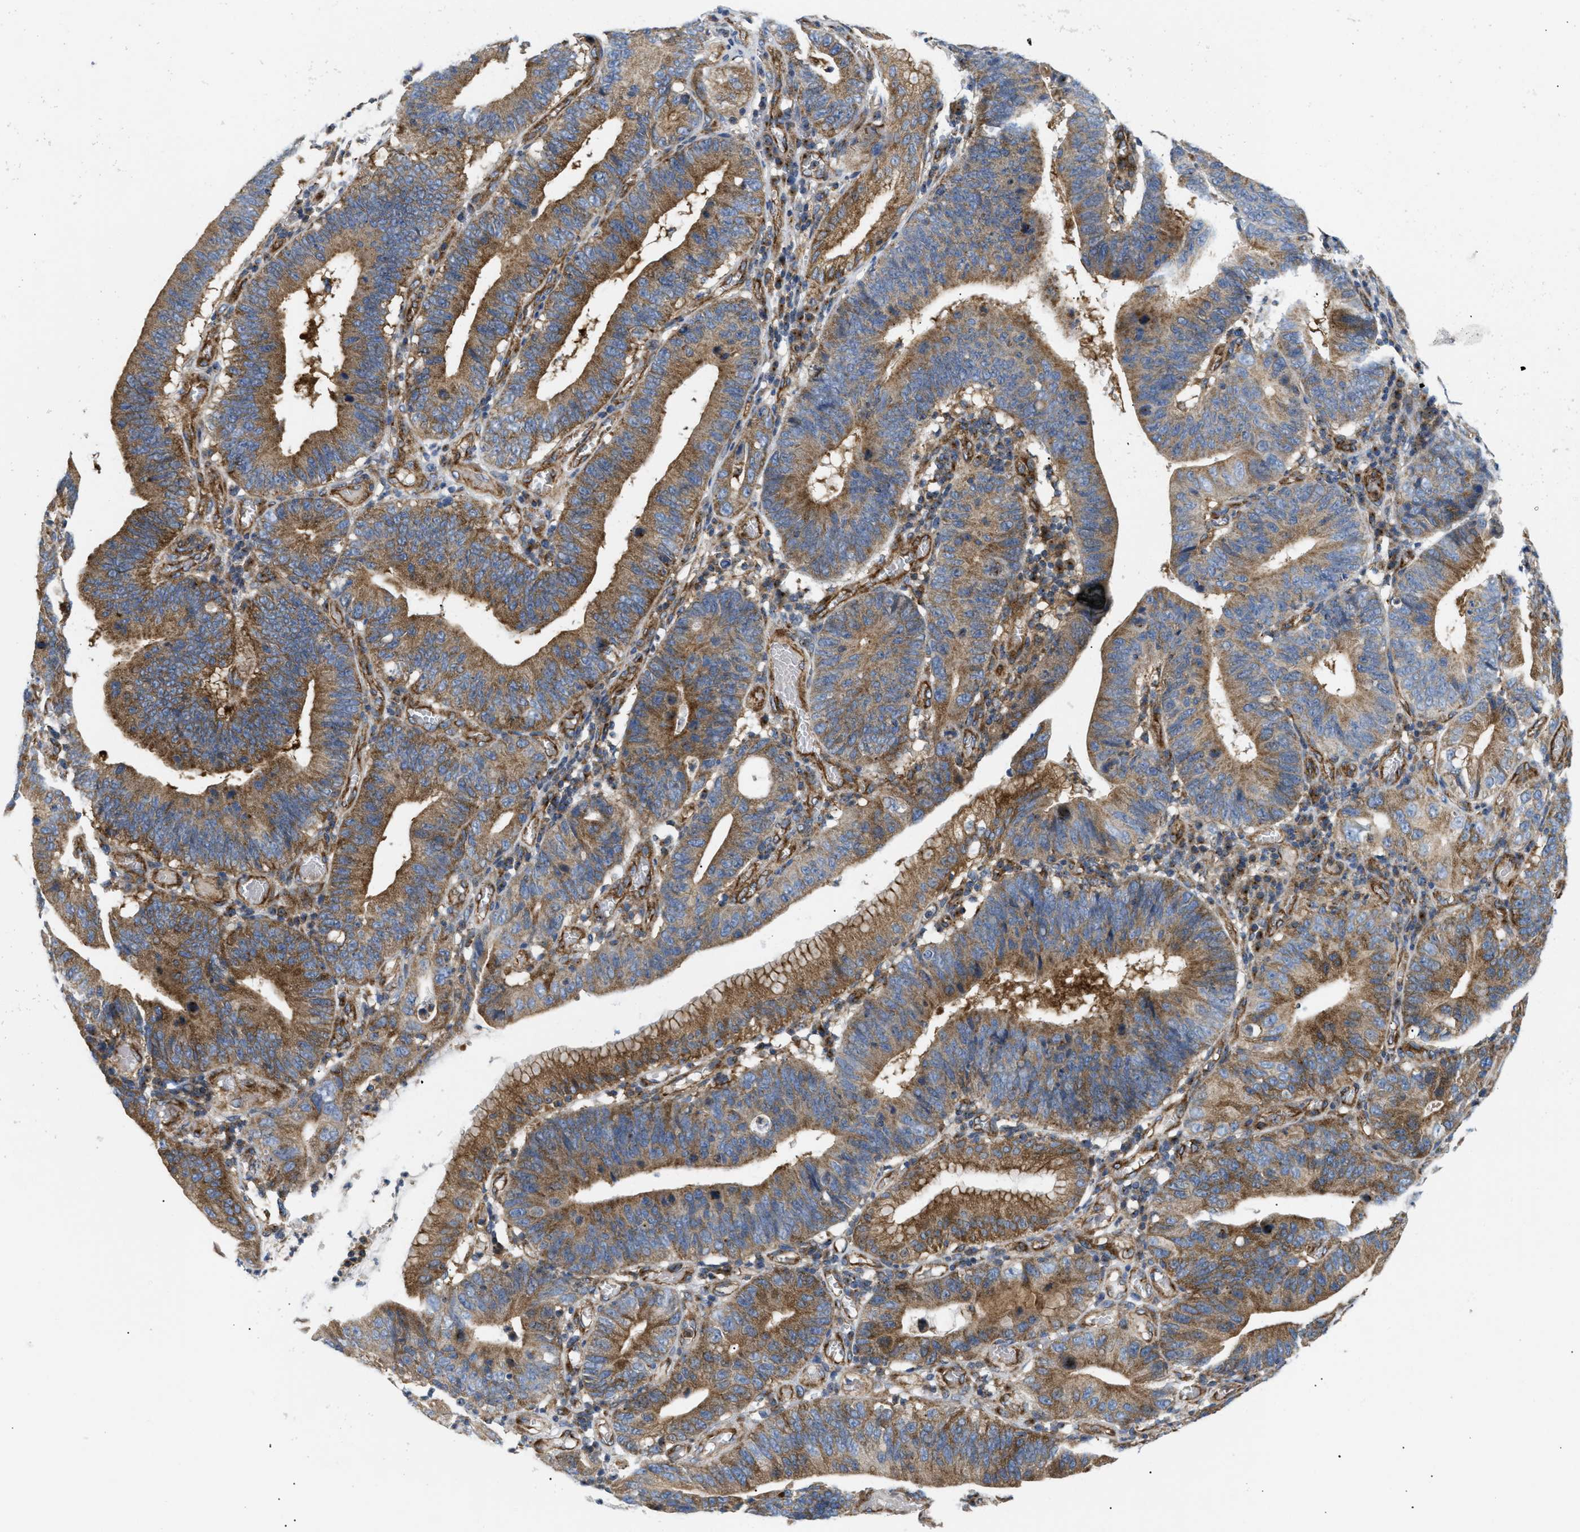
{"staining": {"intensity": "moderate", "quantity": ">75%", "location": "cytoplasmic/membranous"}, "tissue": "stomach cancer", "cell_type": "Tumor cells", "image_type": "cancer", "snomed": [{"axis": "morphology", "description": "Adenocarcinoma, NOS"}, {"axis": "topography", "description": "Stomach"}, {"axis": "topography", "description": "Gastric cardia"}], "caption": "Immunohistochemical staining of human stomach cancer (adenocarcinoma) shows moderate cytoplasmic/membranous protein positivity in about >75% of tumor cells.", "gene": "DCTN4", "patient": {"sex": "male", "age": 59}}